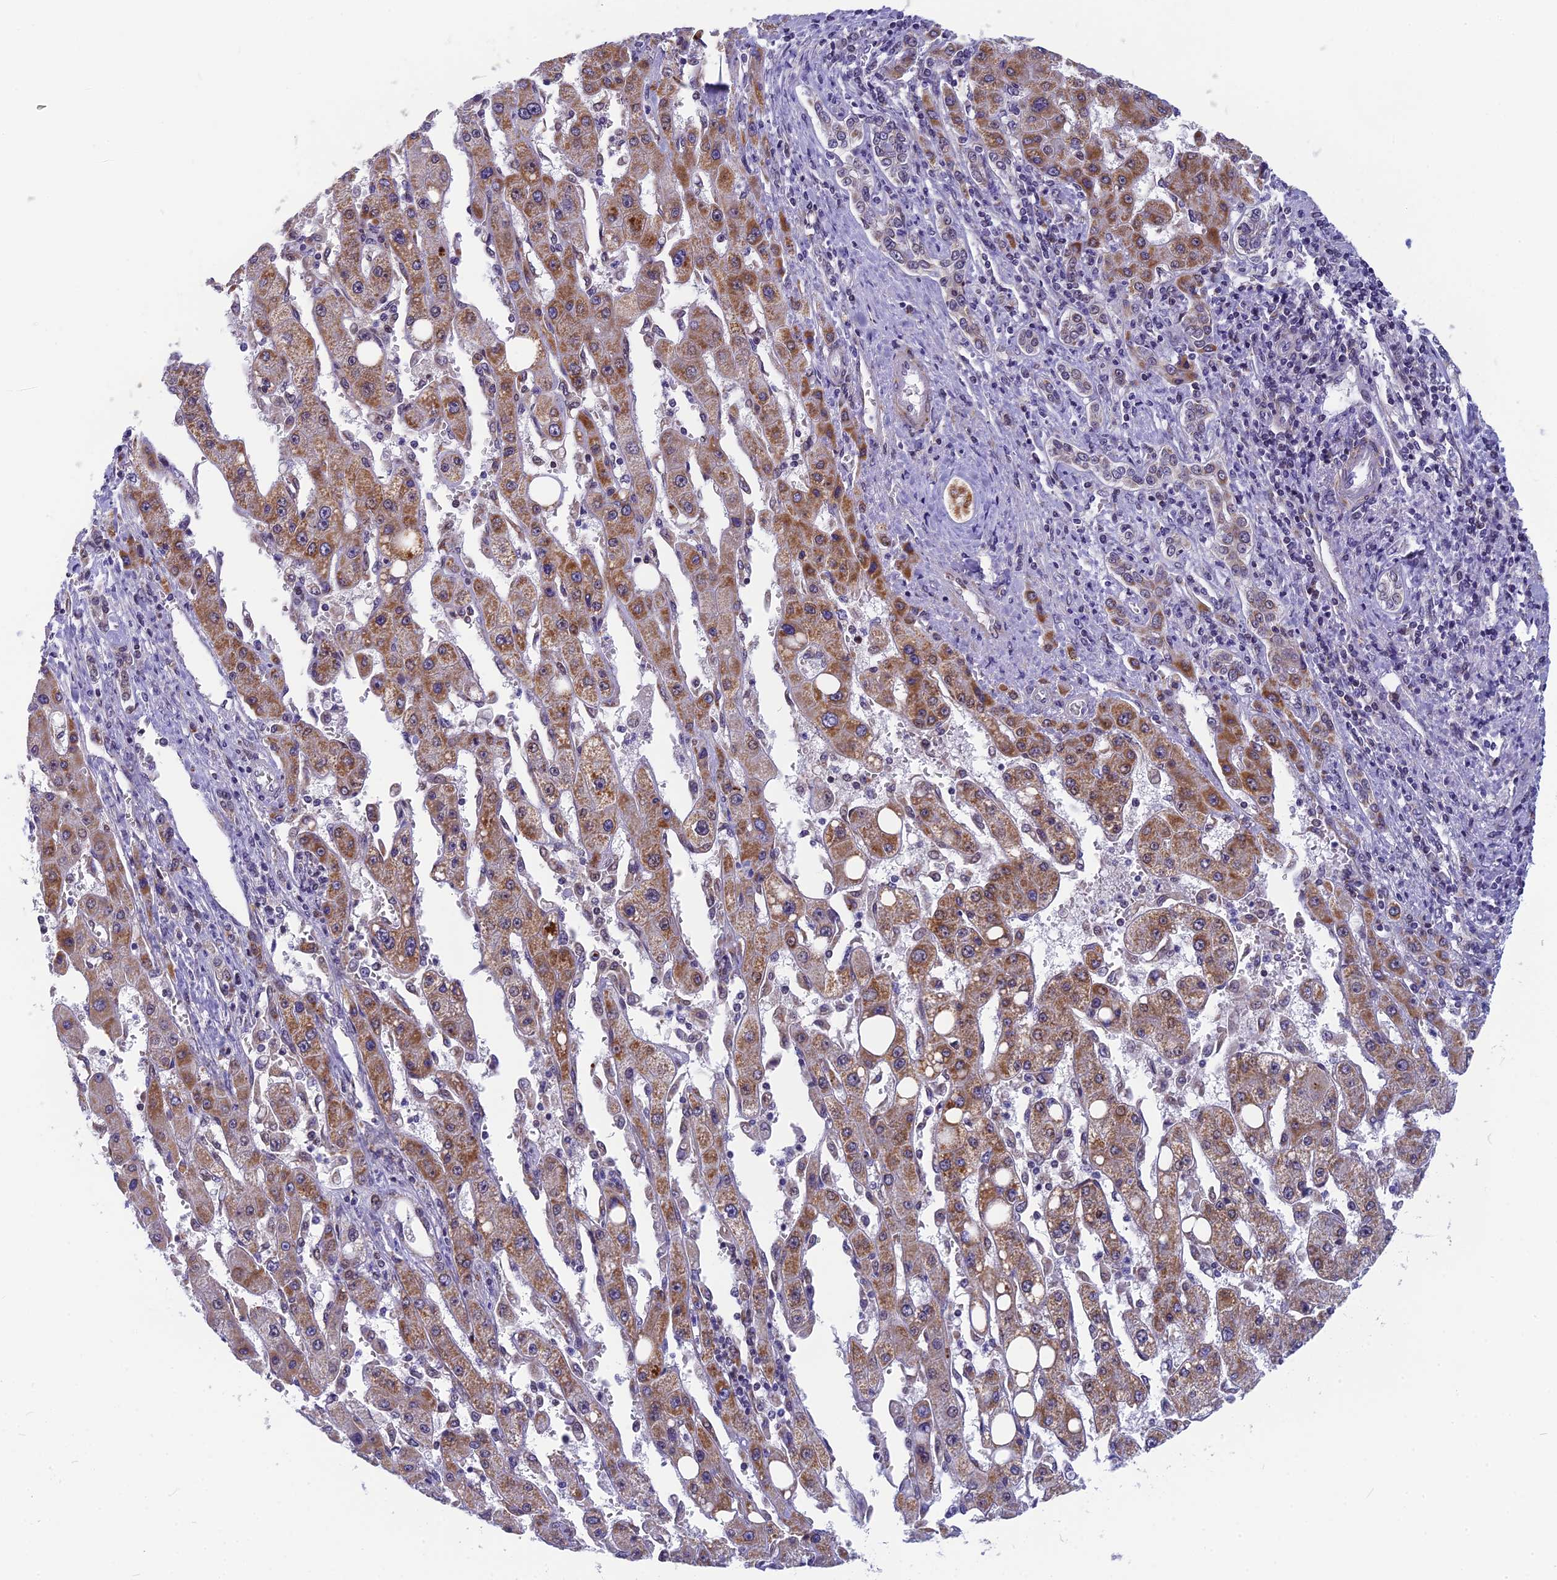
{"staining": {"intensity": "moderate", "quantity": "25%-75%", "location": "cytoplasmic/membranous"}, "tissue": "liver cancer", "cell_type": "Tumor cells", "image_type": "cancer", "snomed": [{"axis": "morphology", "description": "Carcinoma, Hepatocellular, NOS"}, {"axis": "topography", "description": "Liver"}], "caption": "An immunohistochemistry (IHC) micrograph of neoplastic tissue is shown. Protein staining in brown highlights moderate cytoplasmic/membranous positivity in hepatocellular carcinoma (liver) within tumor cells.", "gene": "CMC1", "patient": {"sex": "female", "age": 73}}